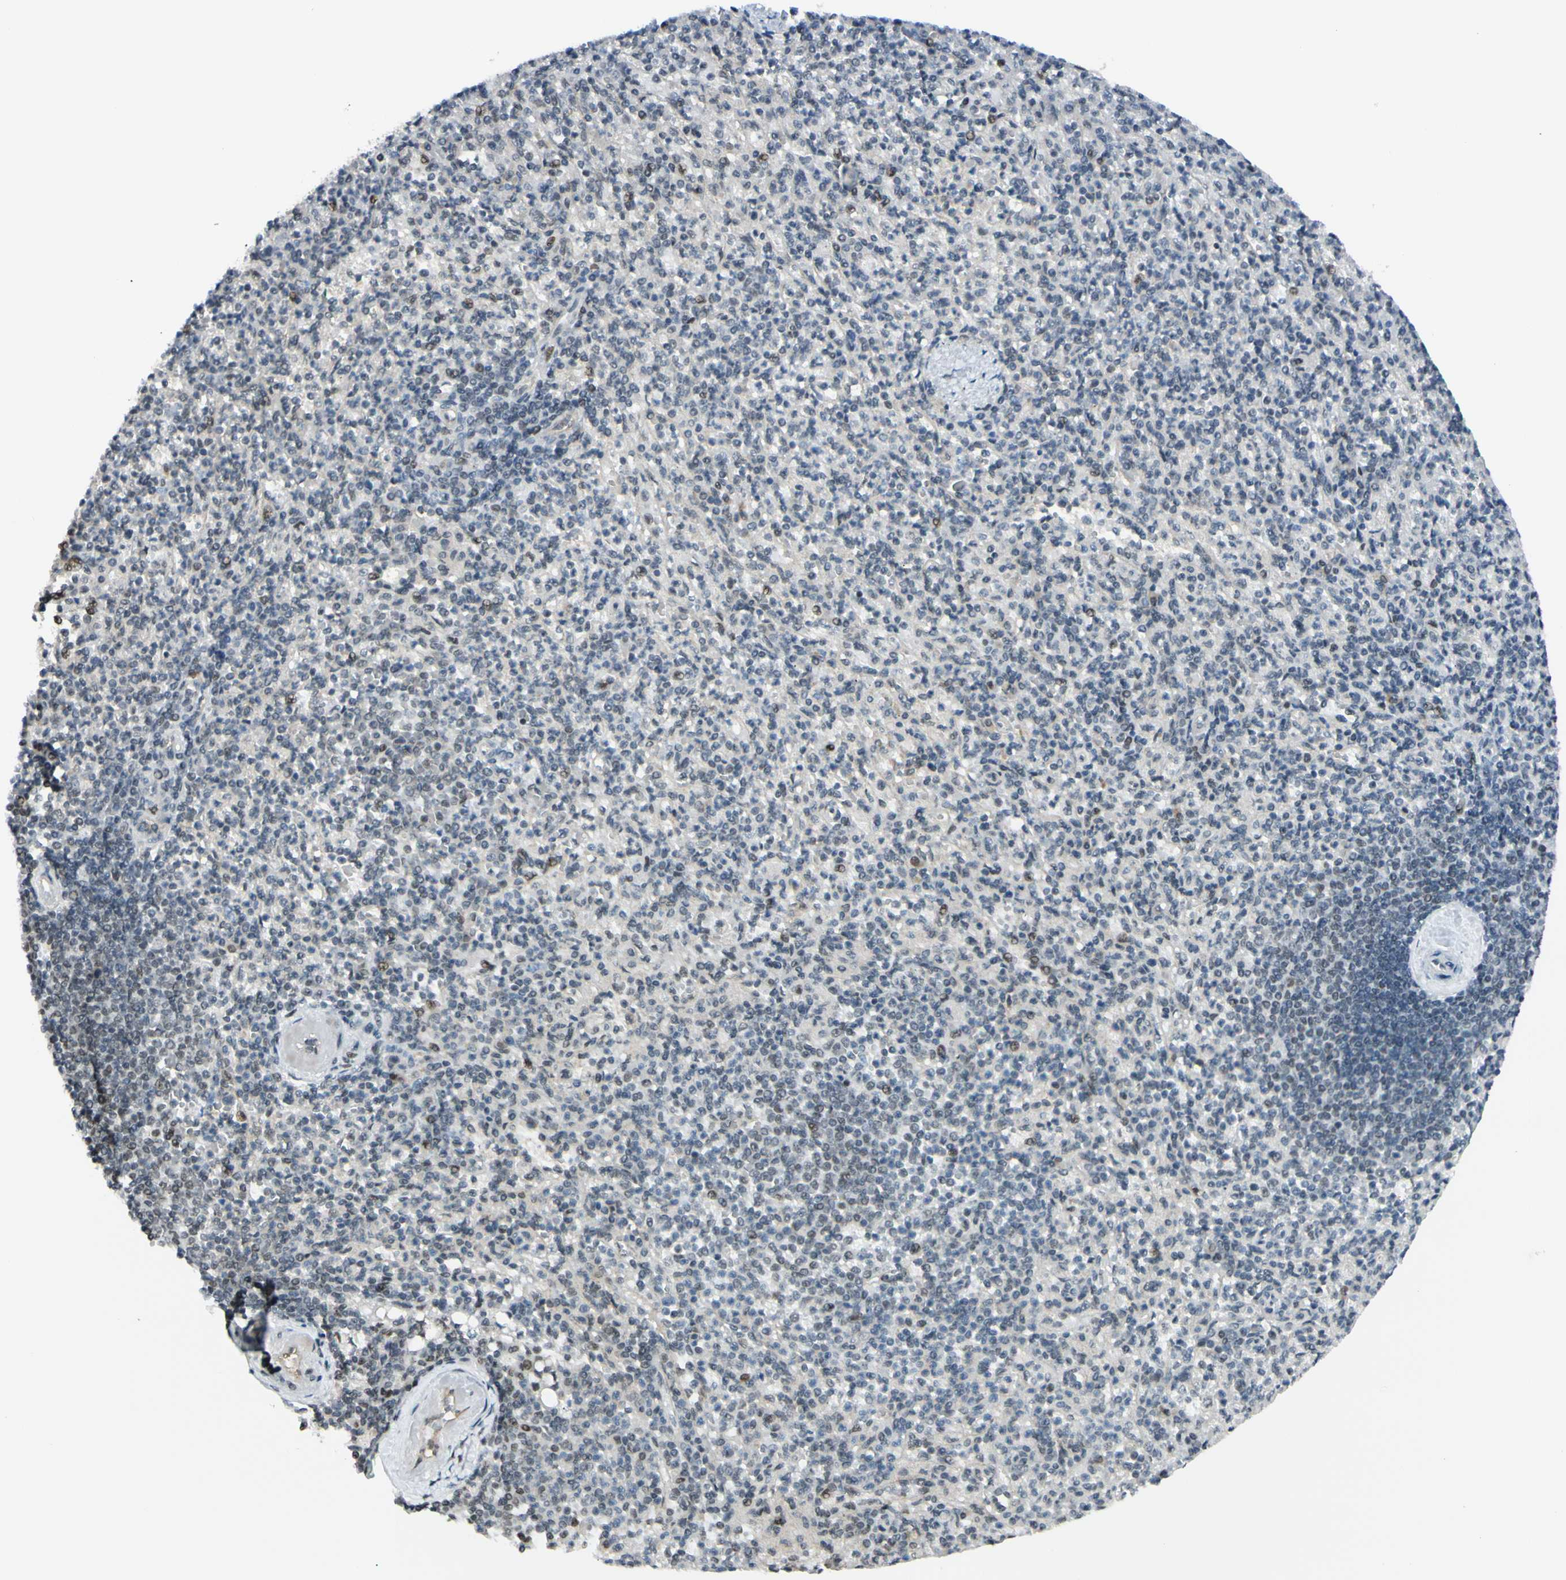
{"staining": {"intensity": "weak", "quantity": "<25%", "location": "nuclear"}, "tissue": "spleen", "cell_type": "Cells in red pulp", "image_type": "normal", "snomed": [{"axis": "morphology", "description": "Normal tissue, NOS"}, {"axis": "topography", "description": "Spleen"}], "caption": "DAB immunohistochemical staining of benign human spleen displays no significant positivity in cells in red pulp. (Brightfield microscopy of DAB IHC at high magnification).", "gene": "SUFU", "patient": {"sex": "female", "age": 74}}